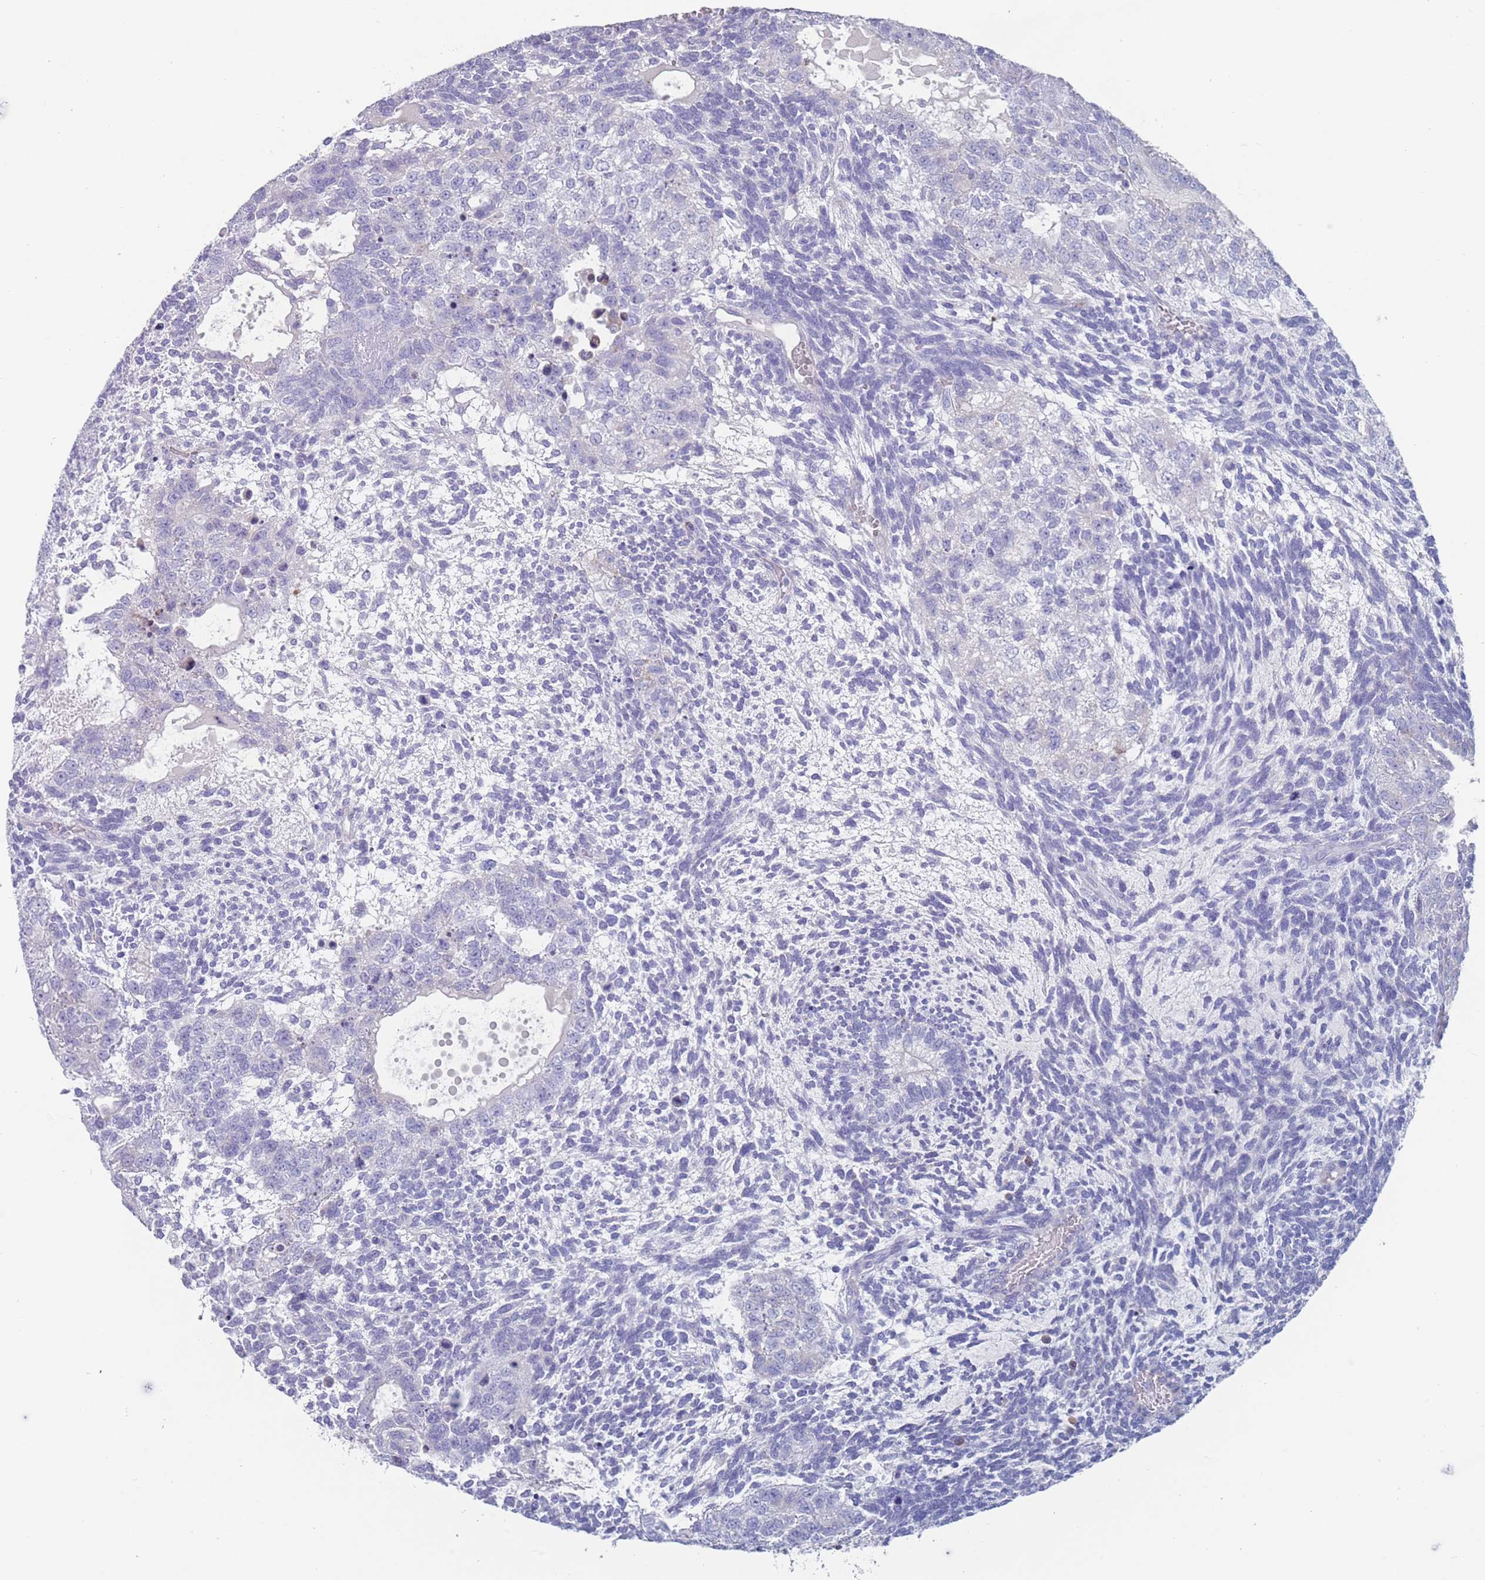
{"staining": {"intensity": "negative", "quantity": "none", "location": "none"}, "tissue": "testis cancer", "cell_type": "Tumor cells", "image_type": "cancer", "snomed": [{"axis": "morphology", "description": "Carcinoma, Embryonal, NOS"}, {"axis": "topography", "description": "Testis"}], "caption": "Protein analysis of embryonal carcinoma (testis) displays no significant staining in tumor cells.", "gene": "ST8SIA5", "patient": {"sex": "male", "age": 23}}